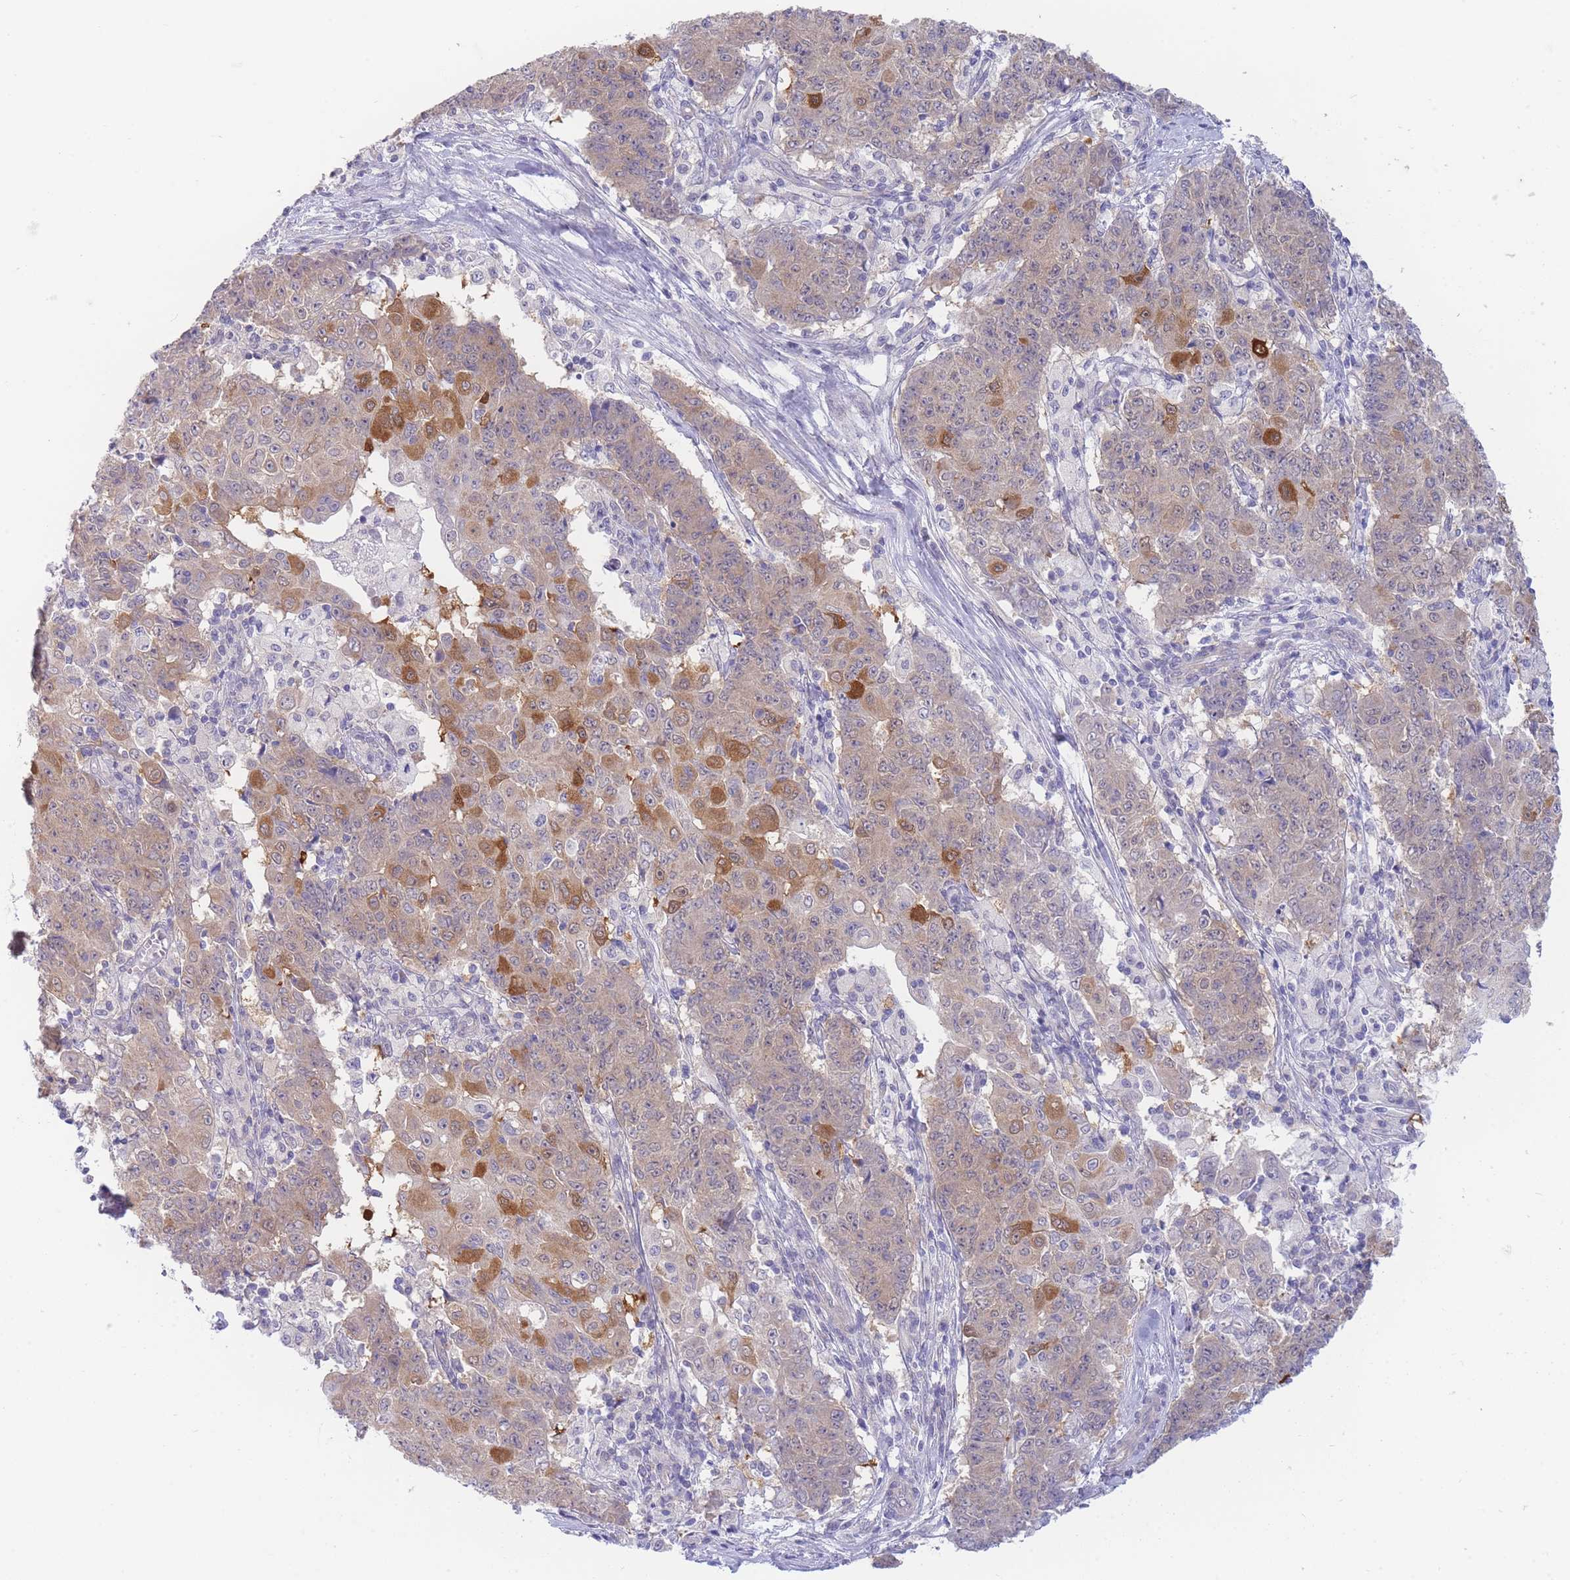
{"staining": {"intensity": "moderate", "quantity": "25%-75%", "location": "cytoplasmic/membranous"}, "tissue": "ovarian cancer", "cell_type": "Tumor cells", "image_type": "cancer", "snomed": [{"axis": "morphology", "description": "Carcinoma, endometroid"}, {"axis": "topography", "description": "Ovary"}], "caption": "Immunohistochemical staining of human ovarian cancer shows moderate cytoplasmic/membranous protein expression in approximately 25%-75% of tumor cells. Using DAB (3,3'-diaminobenzidine) (brown) and hematoxylin (blue) stains, captured at high magnification using brightfield microscopy.", "gene": "SUGT1", "patient": {"sex": "female", "age": 42}}